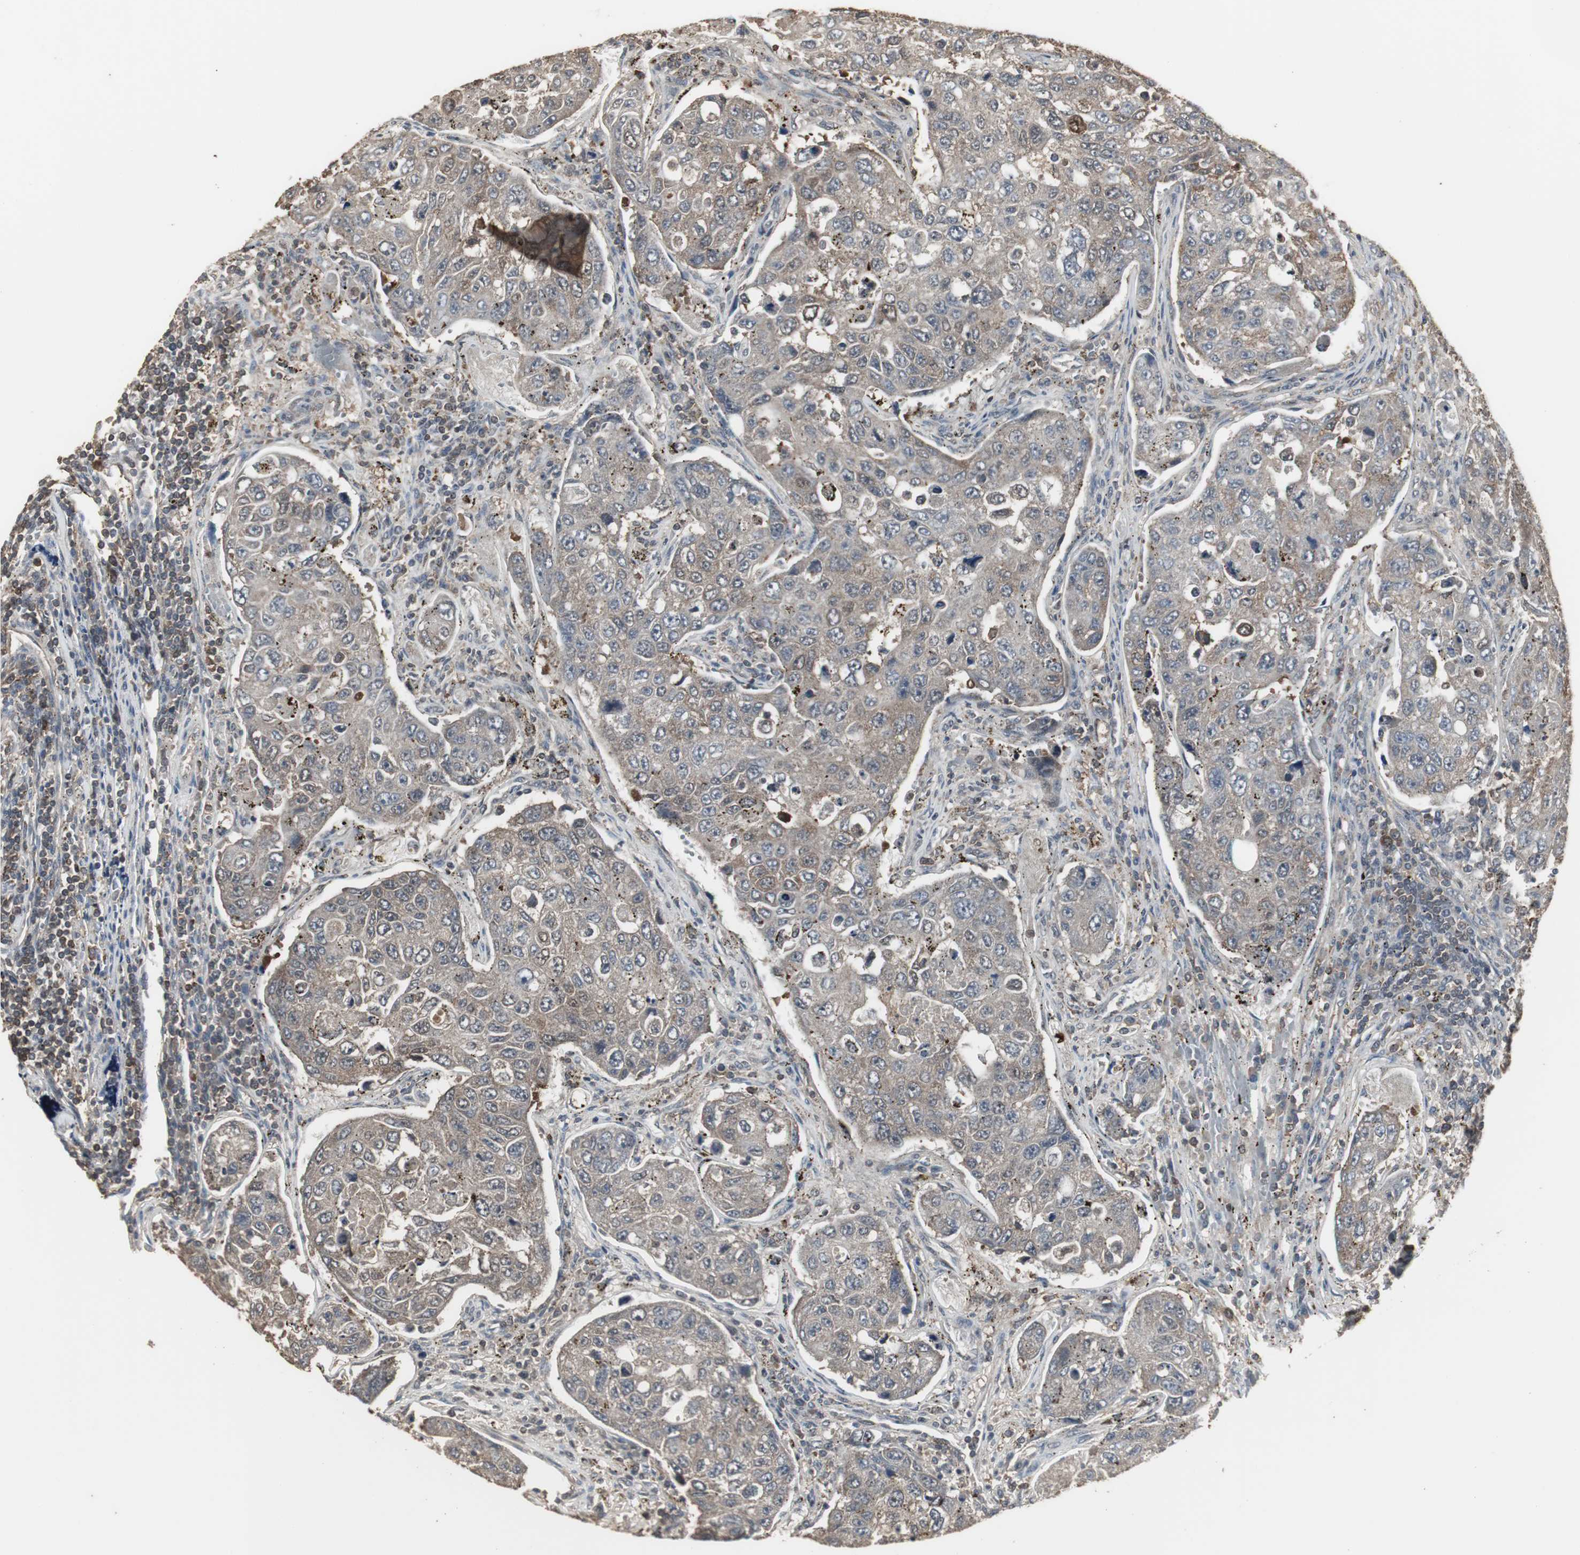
{"staining": {"intensity": "weak", "quantity": "<25%", "location": "cytoplasmic/membranous"}, "tissue": "urothelial cancer", "cell_type": "Tumor cells", "image_type": "cancer", "snomed": [{"axis": "morphology", "description": "Urothelial carcinoma, High grade"}, {"axis": "topography", "description": "Lymph node"}, {"axis": "topography", "description": "Urinary bladder"}], "caption": "Tumor cells are negative for brown protein staining in high-grade urothelial carcinoma. Brightfield microscopy of immunohistochemistry stained with DAB (3,3'-diaminobenzidine) (brown) and hematoxylin (blue), captured at high magnification.", "gene": "HPRT1", "patient": {"sex": "male", "age": 51}}